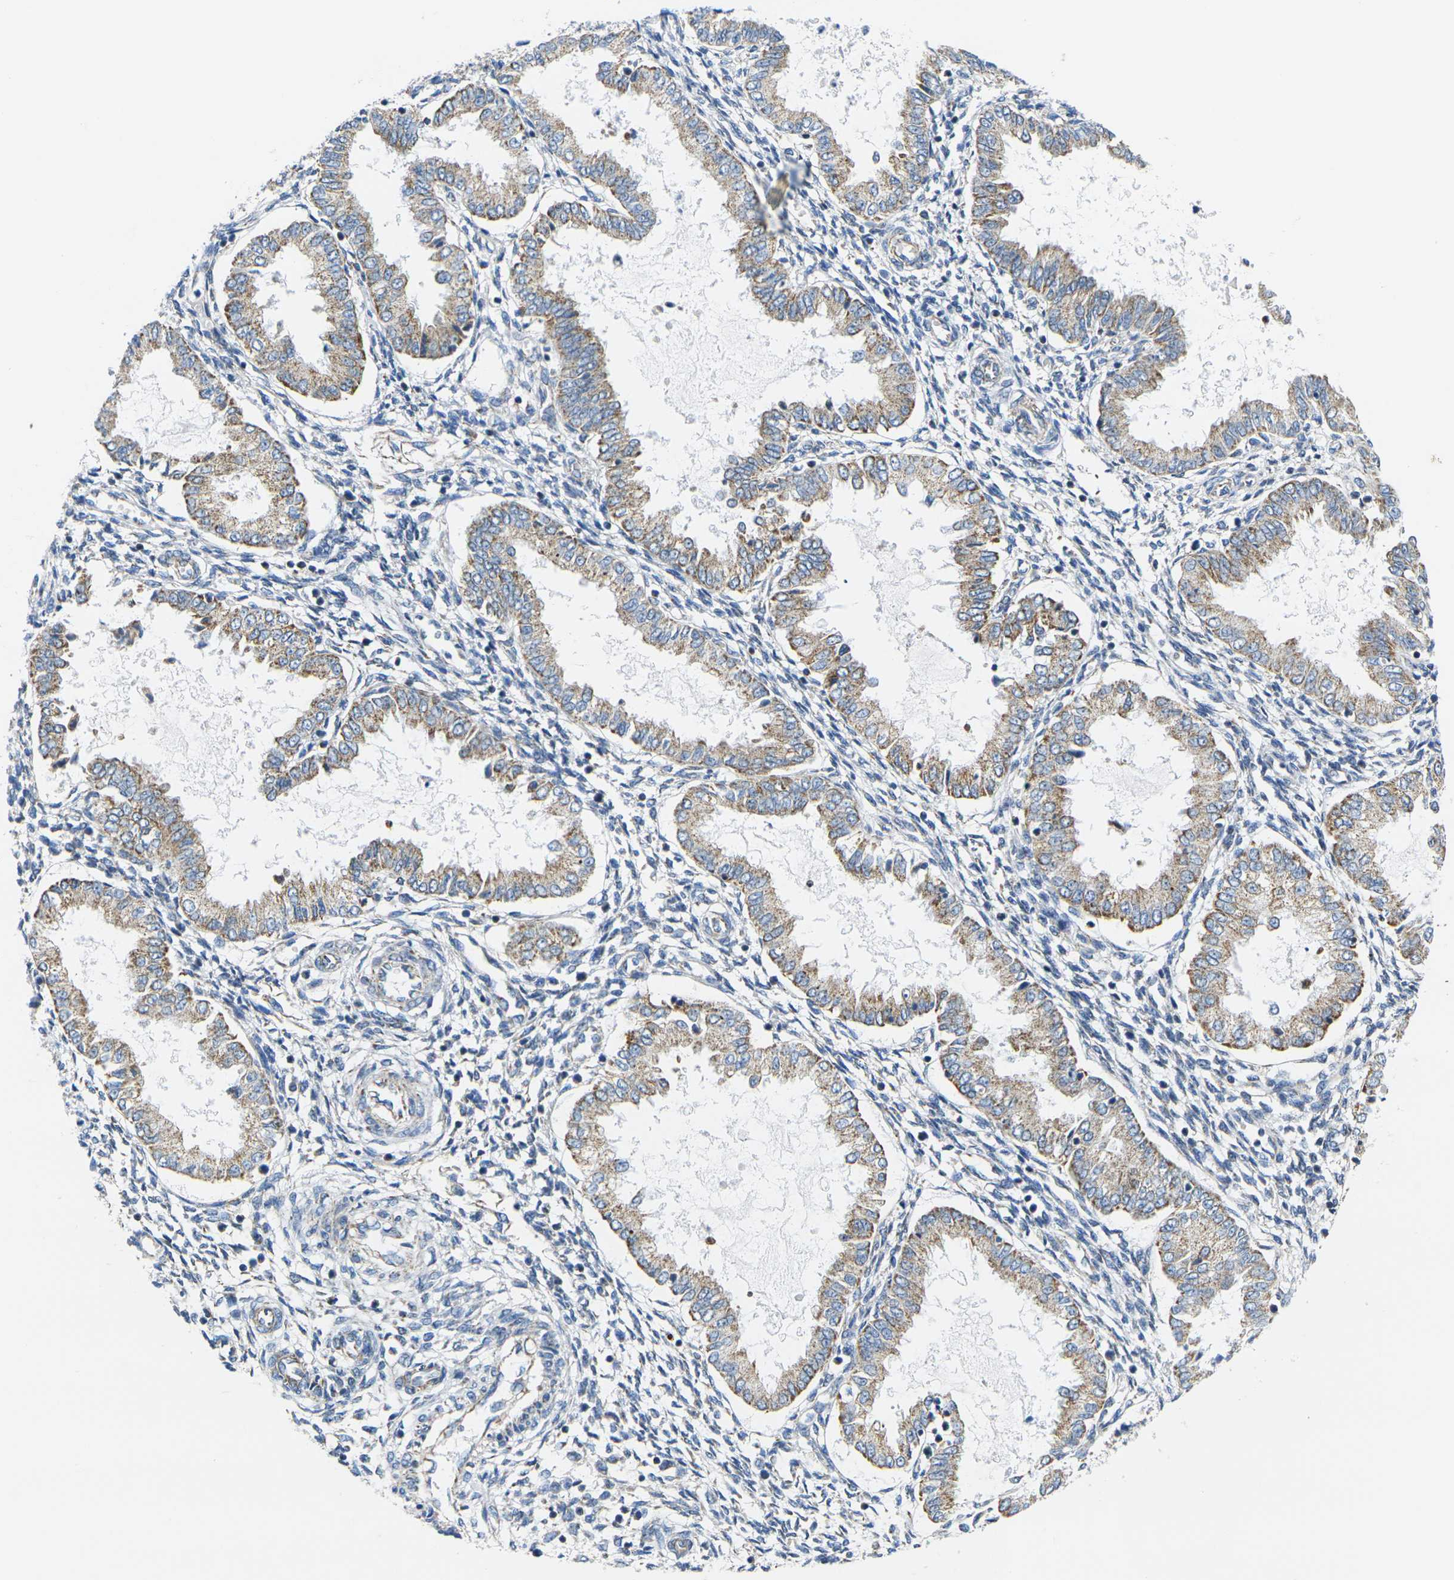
{"staining": {"intensity": "negative", "quantity": "none", "location": "none"}, "tissue": "endometrium", "cell_type": "Cells in endometrial stroma", "image_type": "normal", "snomed": [{"axis": "morphology", "description": "Normal tissue, NOS"}, {"axis": "topography", "description": "Endometrium"}], "caption": "IHC of benign endometrium demonstrates no positivity in cells in endometrial stroma.", "gene": "TMEM204", "patient": {"sex": "female", "age": 33}}